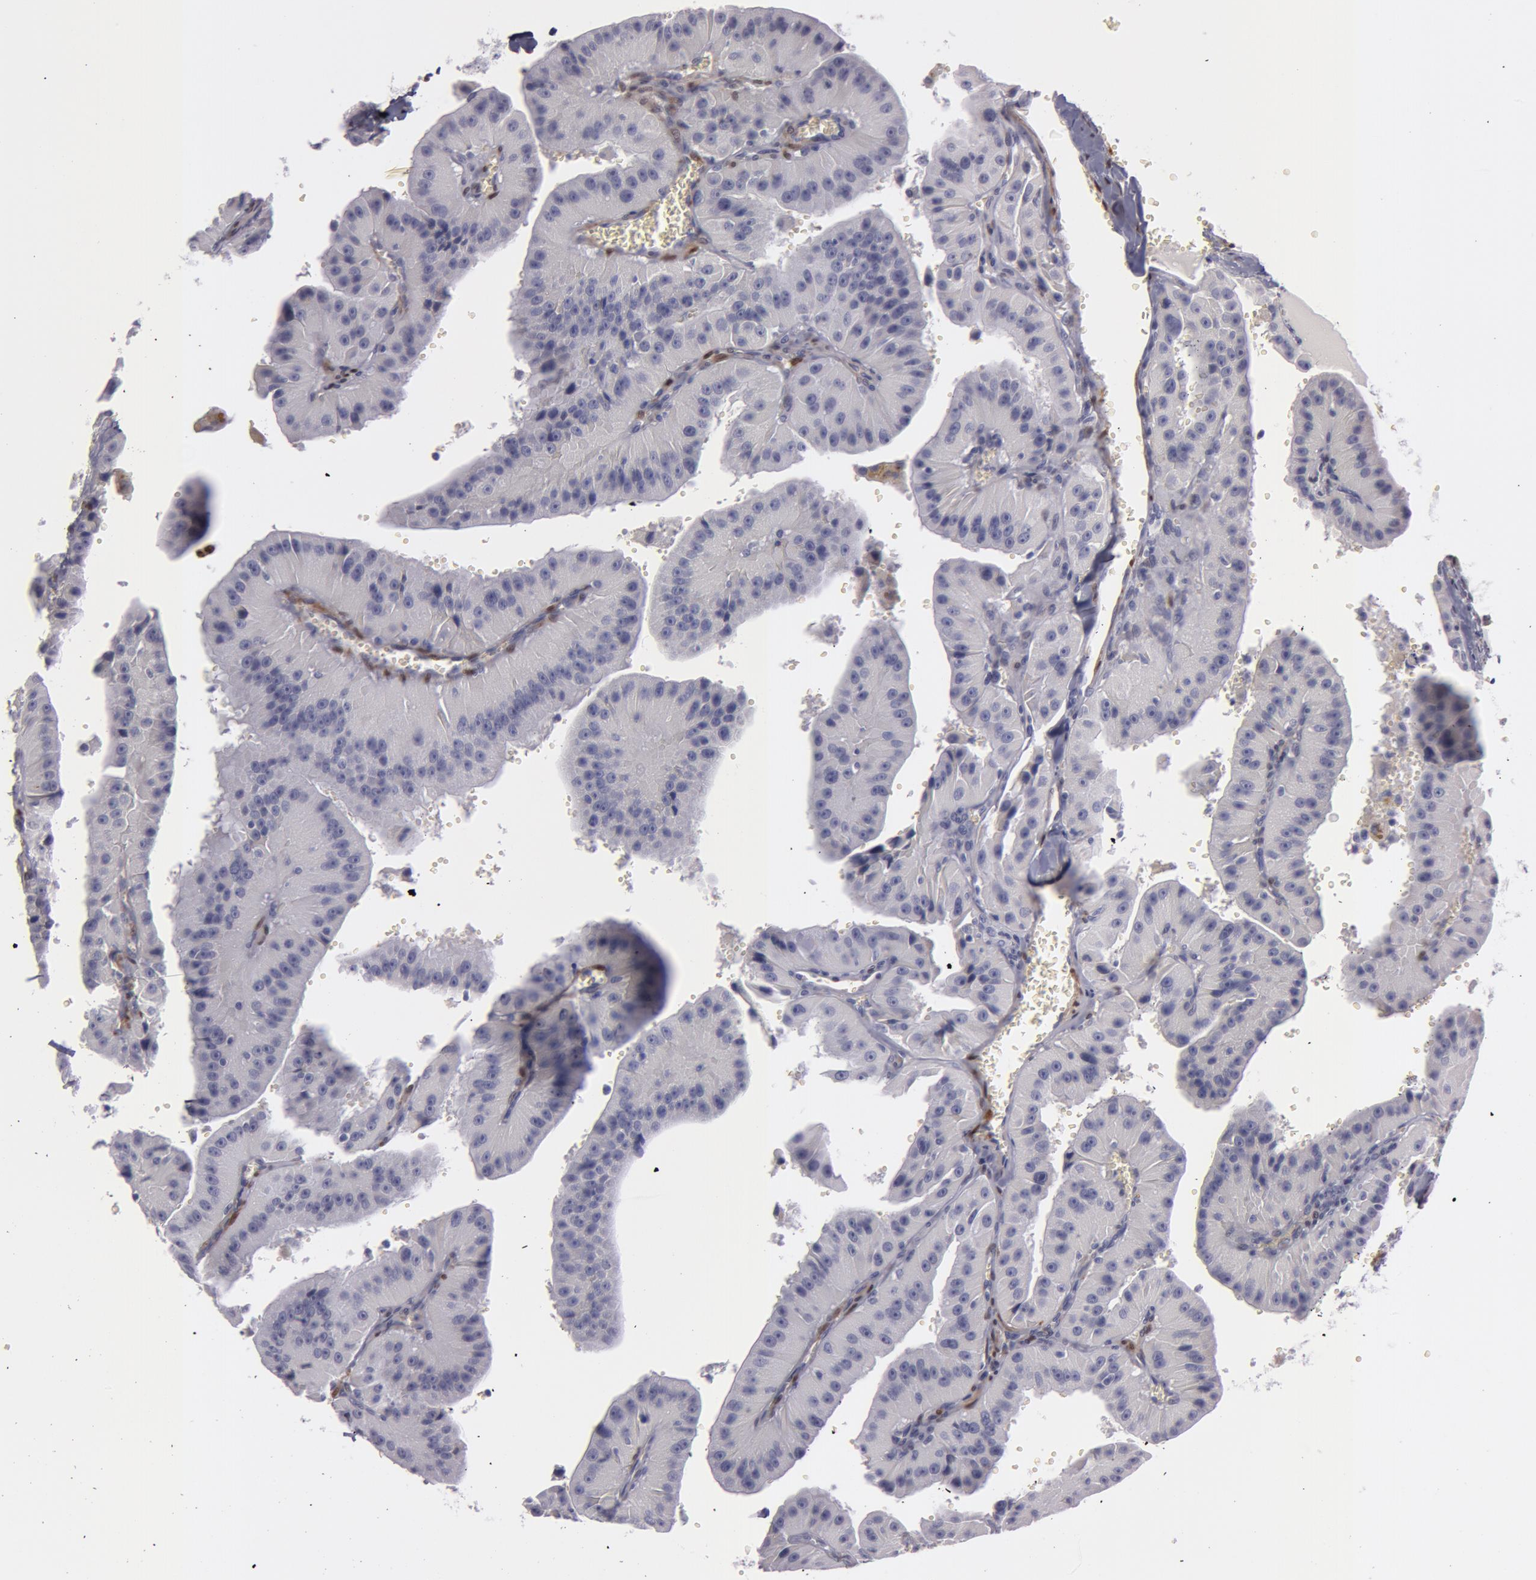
{"staining": {"intensity": "negative", "quantity": "none", "location": "none"}, "tissue": "thyroid cancer", "cell_type": "Tumor cells", "image_type": "cancer", "snomed": [{"axis": "morphology", "description": "Carcinoma, NOS"}, {"axis": "topography", "description": "Thyroid gland"}], "caption": "Immunohistochemistry histopathology image of neoplastic tissue: human thyroid cancer stained with DAB (3,3'-diaminobenzidine) reveals no significant protein staining in tumor cells.", "gene": "TAGLN", "patient": {"sex": "male", "age": 76}}